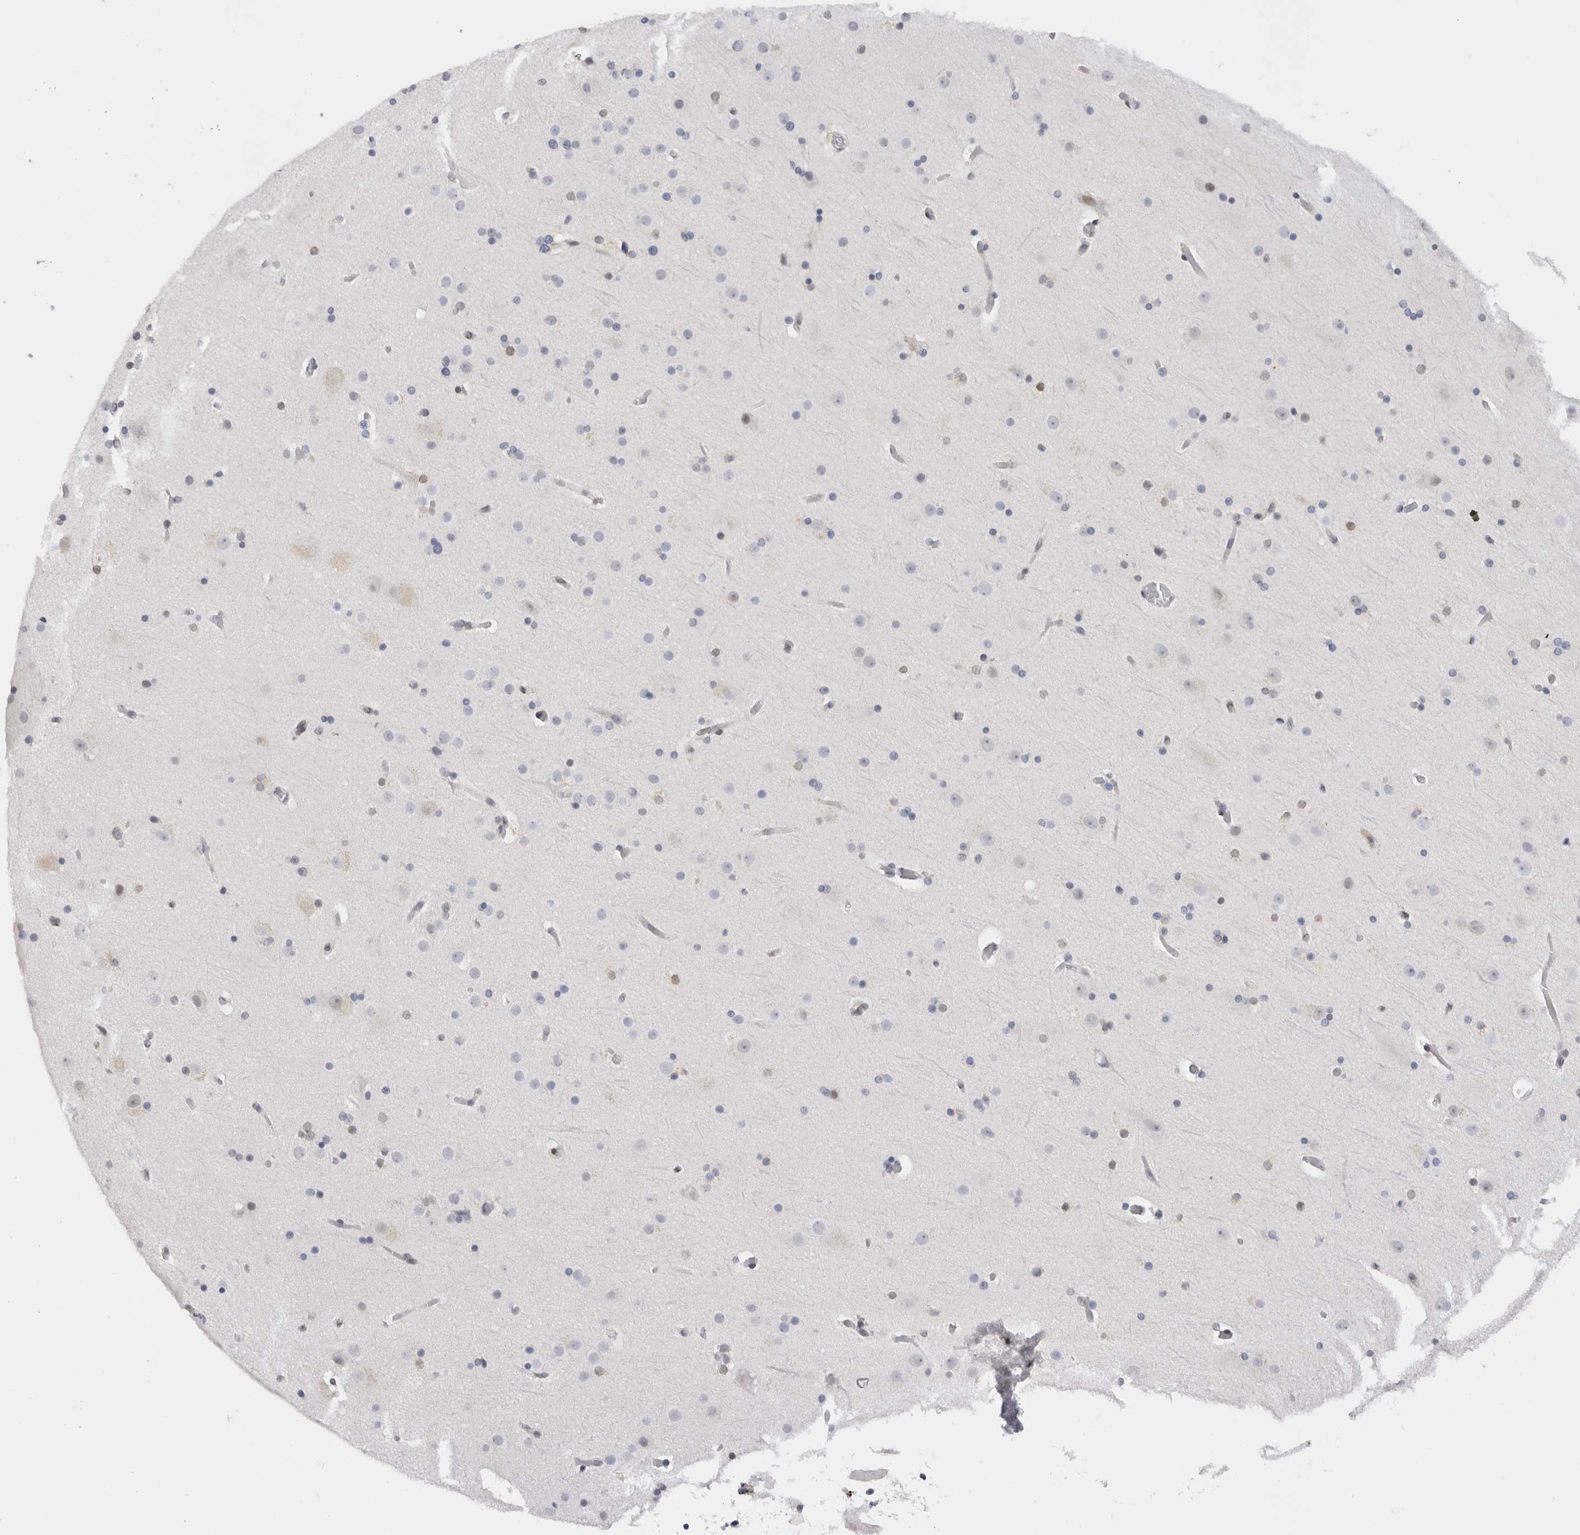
{"staining": {"intensity": "negative", "quantity": "none", "location": "none"}, "tissue": "cerebral cortex", "cell_type": "Endothelial cells", "image_type": "normal", "snomed": [{"axis": "morphology", "description": "Normal tissue, NOS"}, {"axis": "topography", "description": "Cerebral cortex"}], "caption": "IHC of normal cerebral cortex reveals no expression in endothelial cells.", "gene": "VCPIP1", "patient": {"sex": "male", "age": 57}}